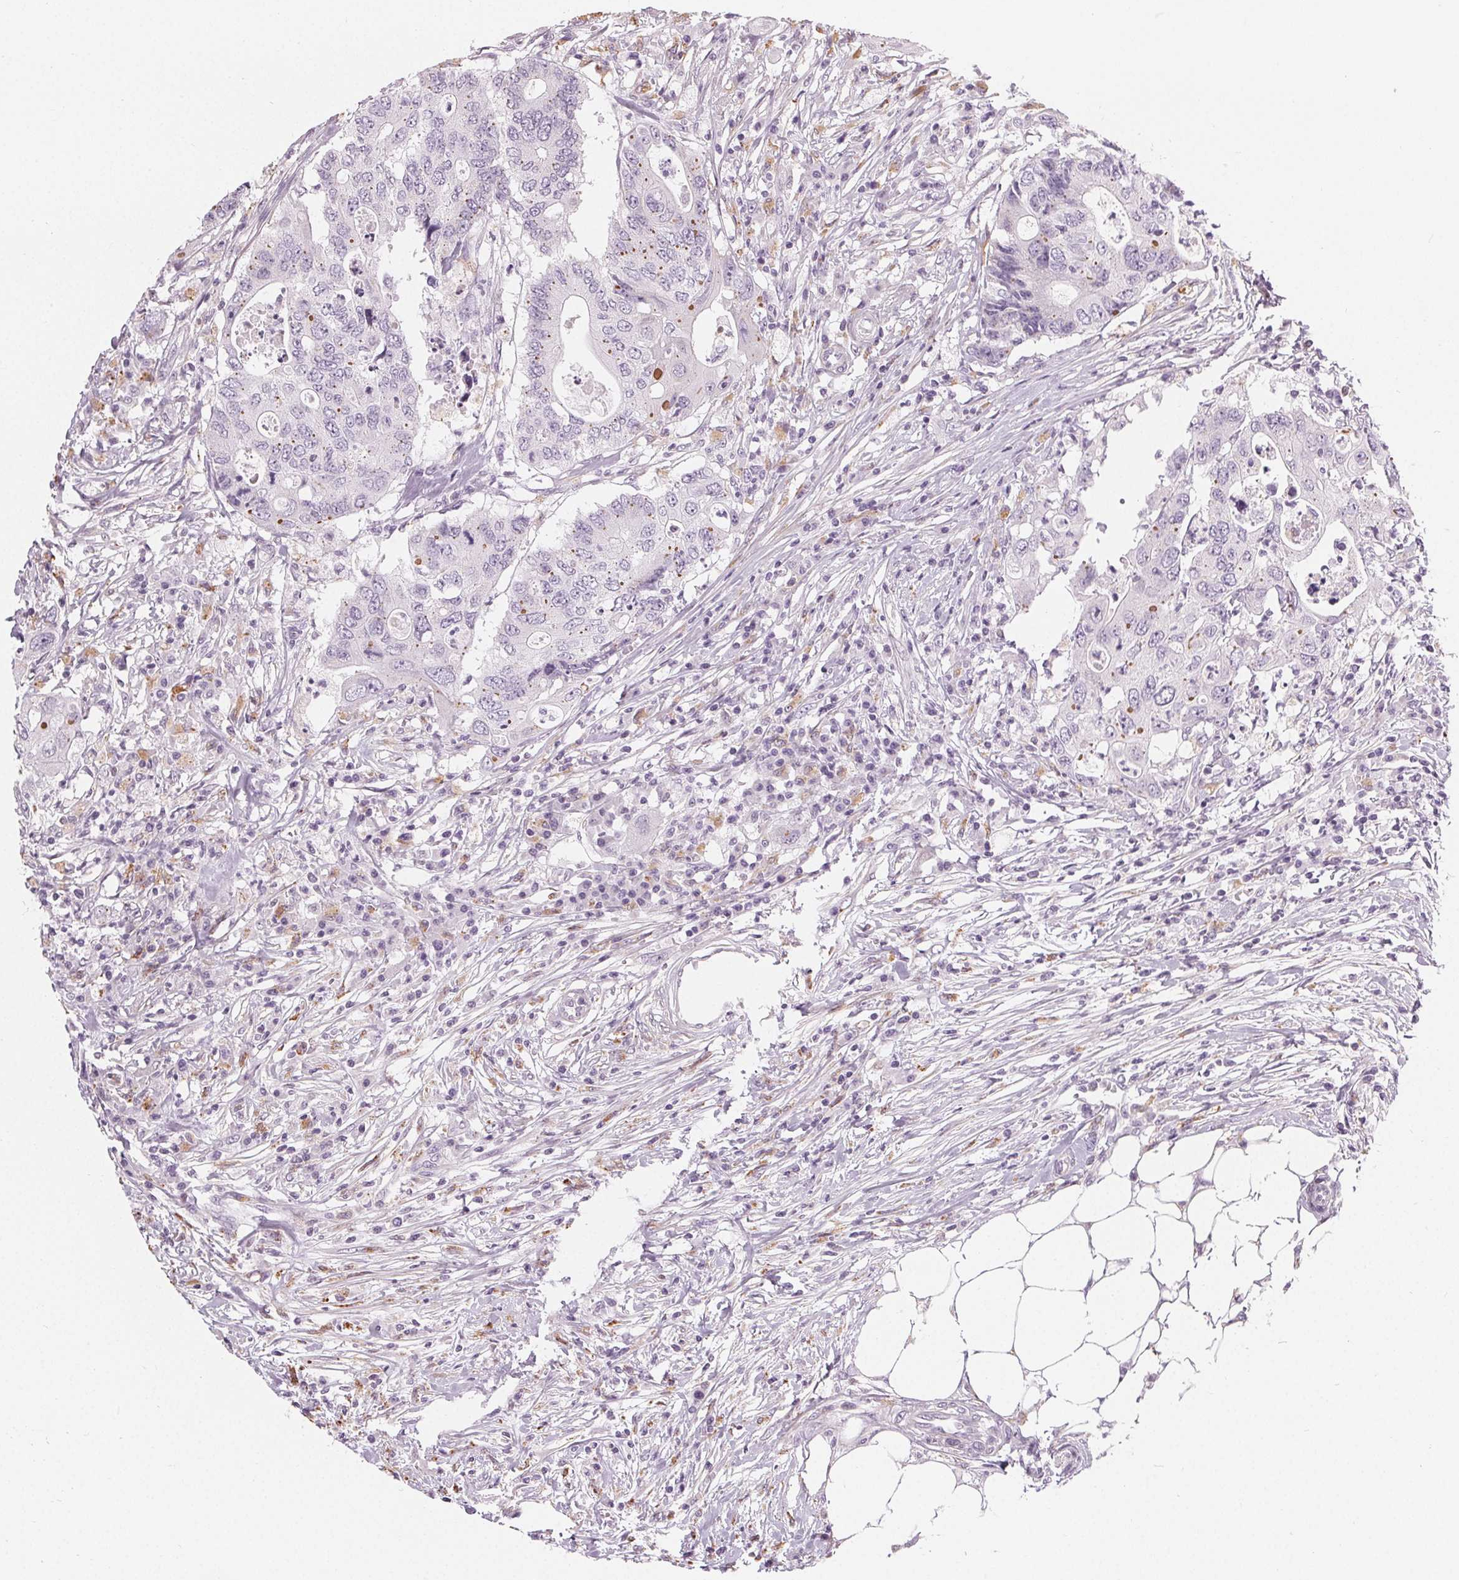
{"staining": {"intensity": "weak", "quantity": "<25%", "location": "cytoplasmic/membranous"}, "tissue": "colorectal cancer", "cell_type": "Tumor cells", "image_type": "cancer", "snomed": [{"axis": "morphology", "description": "Adenocarcinoma, NOS"}, {"axis": "topography", "description": "Colon"}], "caption": "IHC image of neoplastic tissue: colorectal cancer (adenocarcinoma) stained with DAB shows no significant protein staining in tumor cells.", "gene": "HOPX", "patient": {"sex": "male", "age": 71}}